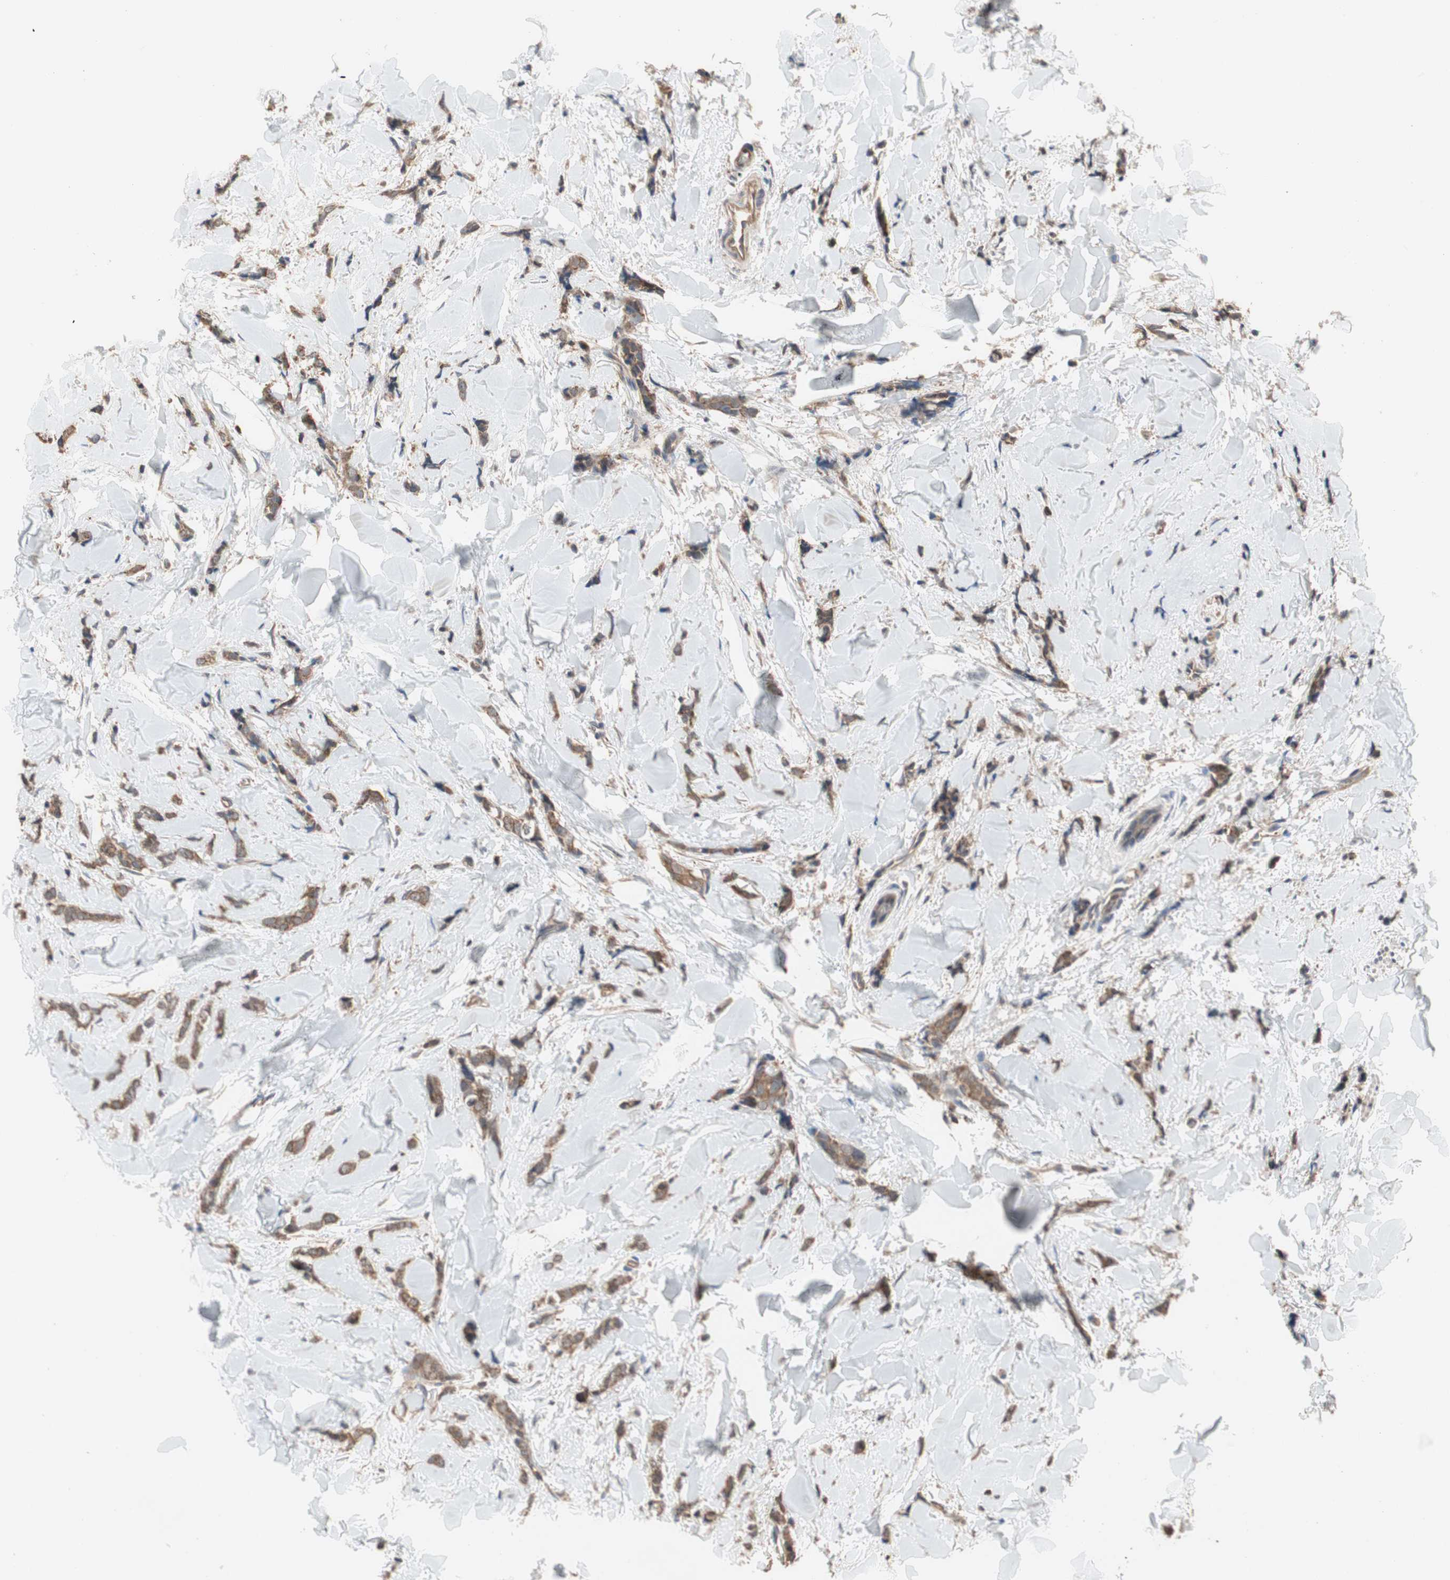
{"staining": {"intensity": "moderate", "quantity": ">75%", "location": "cytoplasmic/membranous"}, "tissue": "breast cancer", "cell_type": "Tumor cells", "image_type": "cancer", "snomed": [{"axis": "morphology", "description": "Lobular carcinoma"}, {"axis": "topography", "description": "Skin"}, {"axis": "topography", "description": "Breast"}], "caption": "A brown stain labels moderate cytoplasmic/membranous staining of a protein in human breast lobular carcinoma tumor cells.", "gene": "MAP4K2", "patient": {"sex": "female", "age": 46}}